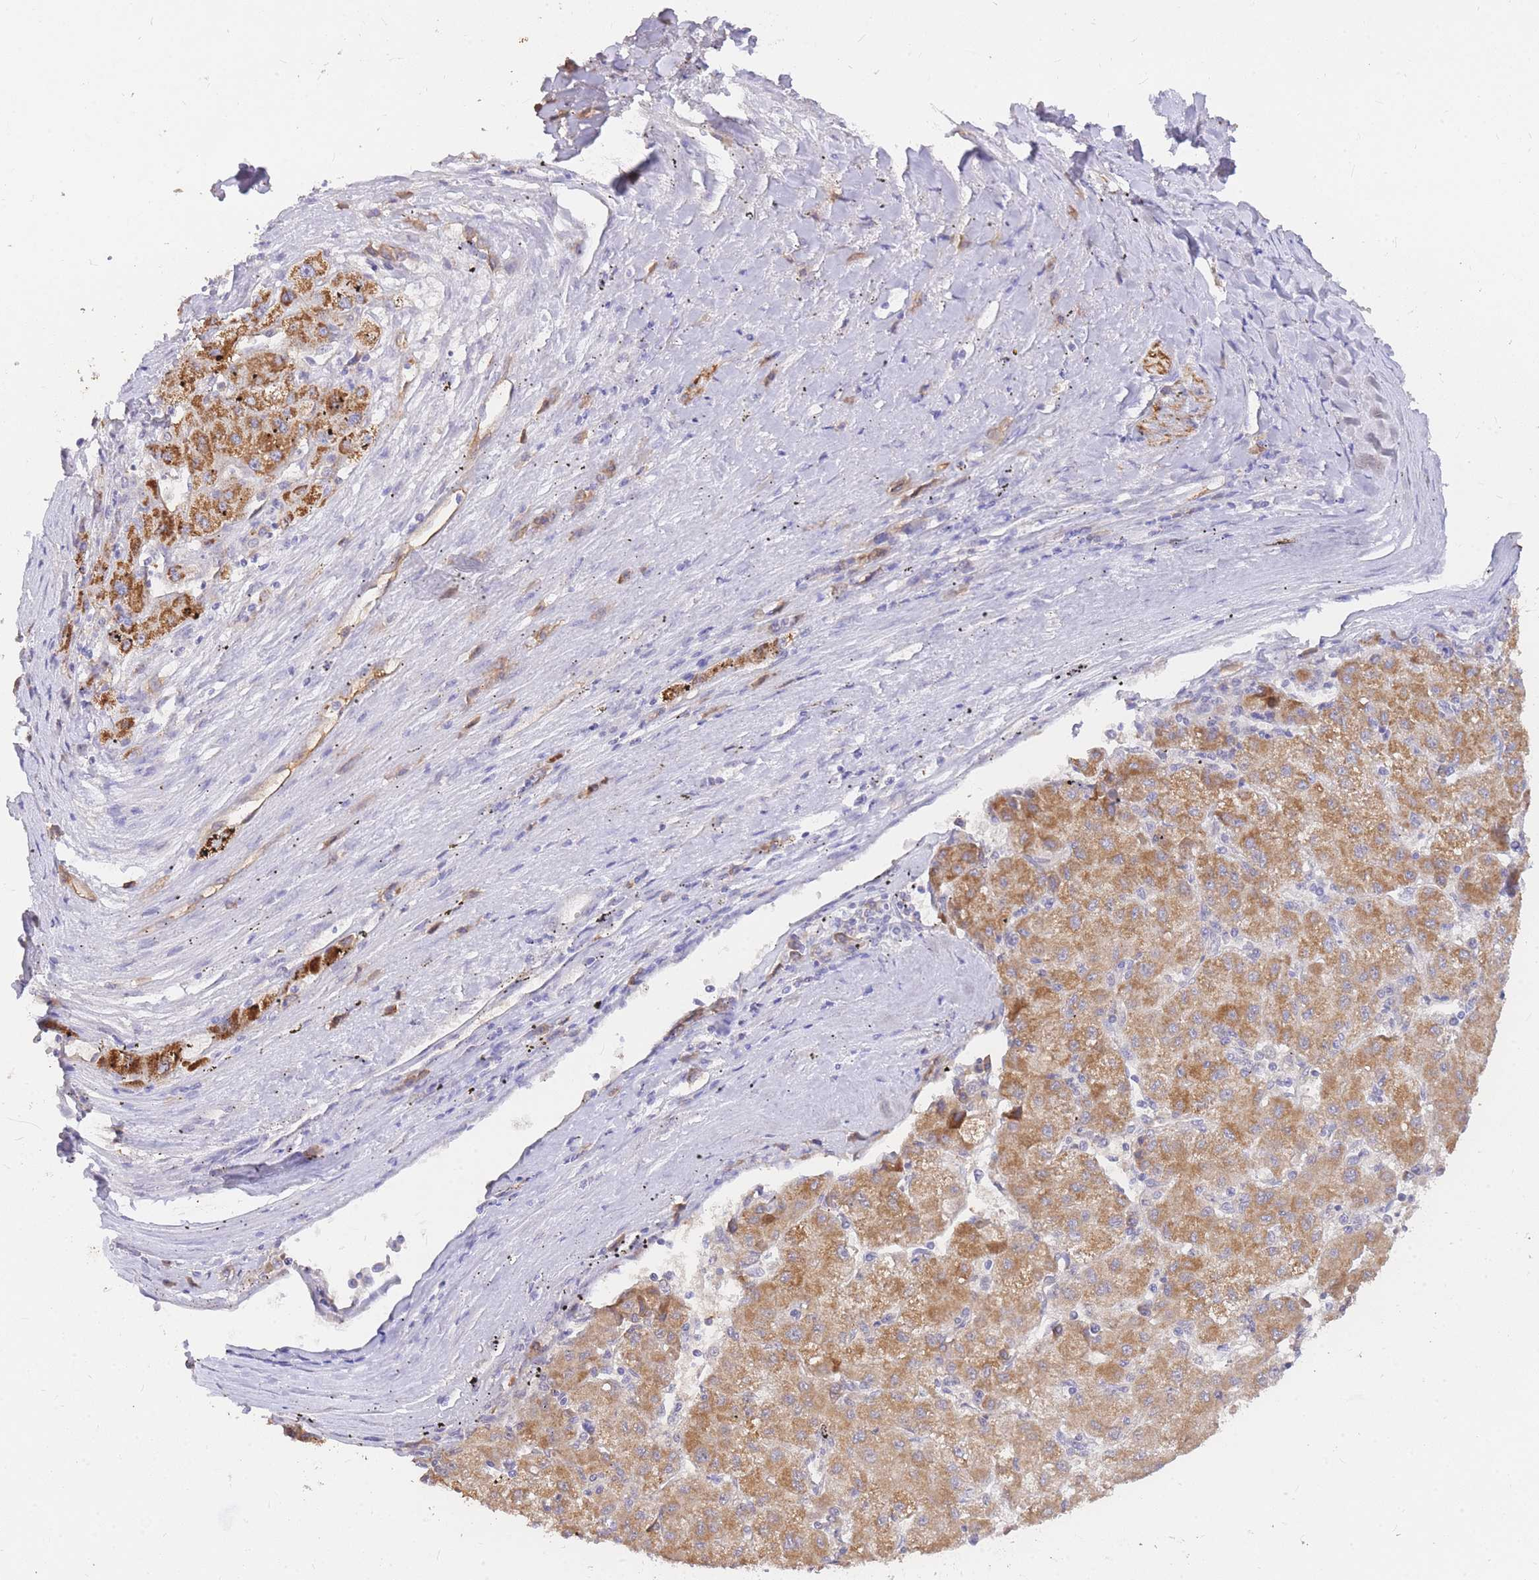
{"staining": {"intensity": "moderate", "quantity": ">75%", "location": "cytoplasmic/membranous"}, "tissue": "liver cancer", "cell_type": "Tumor cells", "image_type": "cancer", "snomed": [{"axis": "morphology", "description": "Carcinoma, Hepatocellular, NOS"}, {"axis": "topography", "description": "Liver"}], "caption": "Hepatocellular carcinoma (liver) tissue shows moderate cytoplasmic/membranous staining in approximately >75% of tumor cells, visualized by immunohistochemistry.", "gene": "C2orf88", "patient": {"sex": "male", "age": 72}}